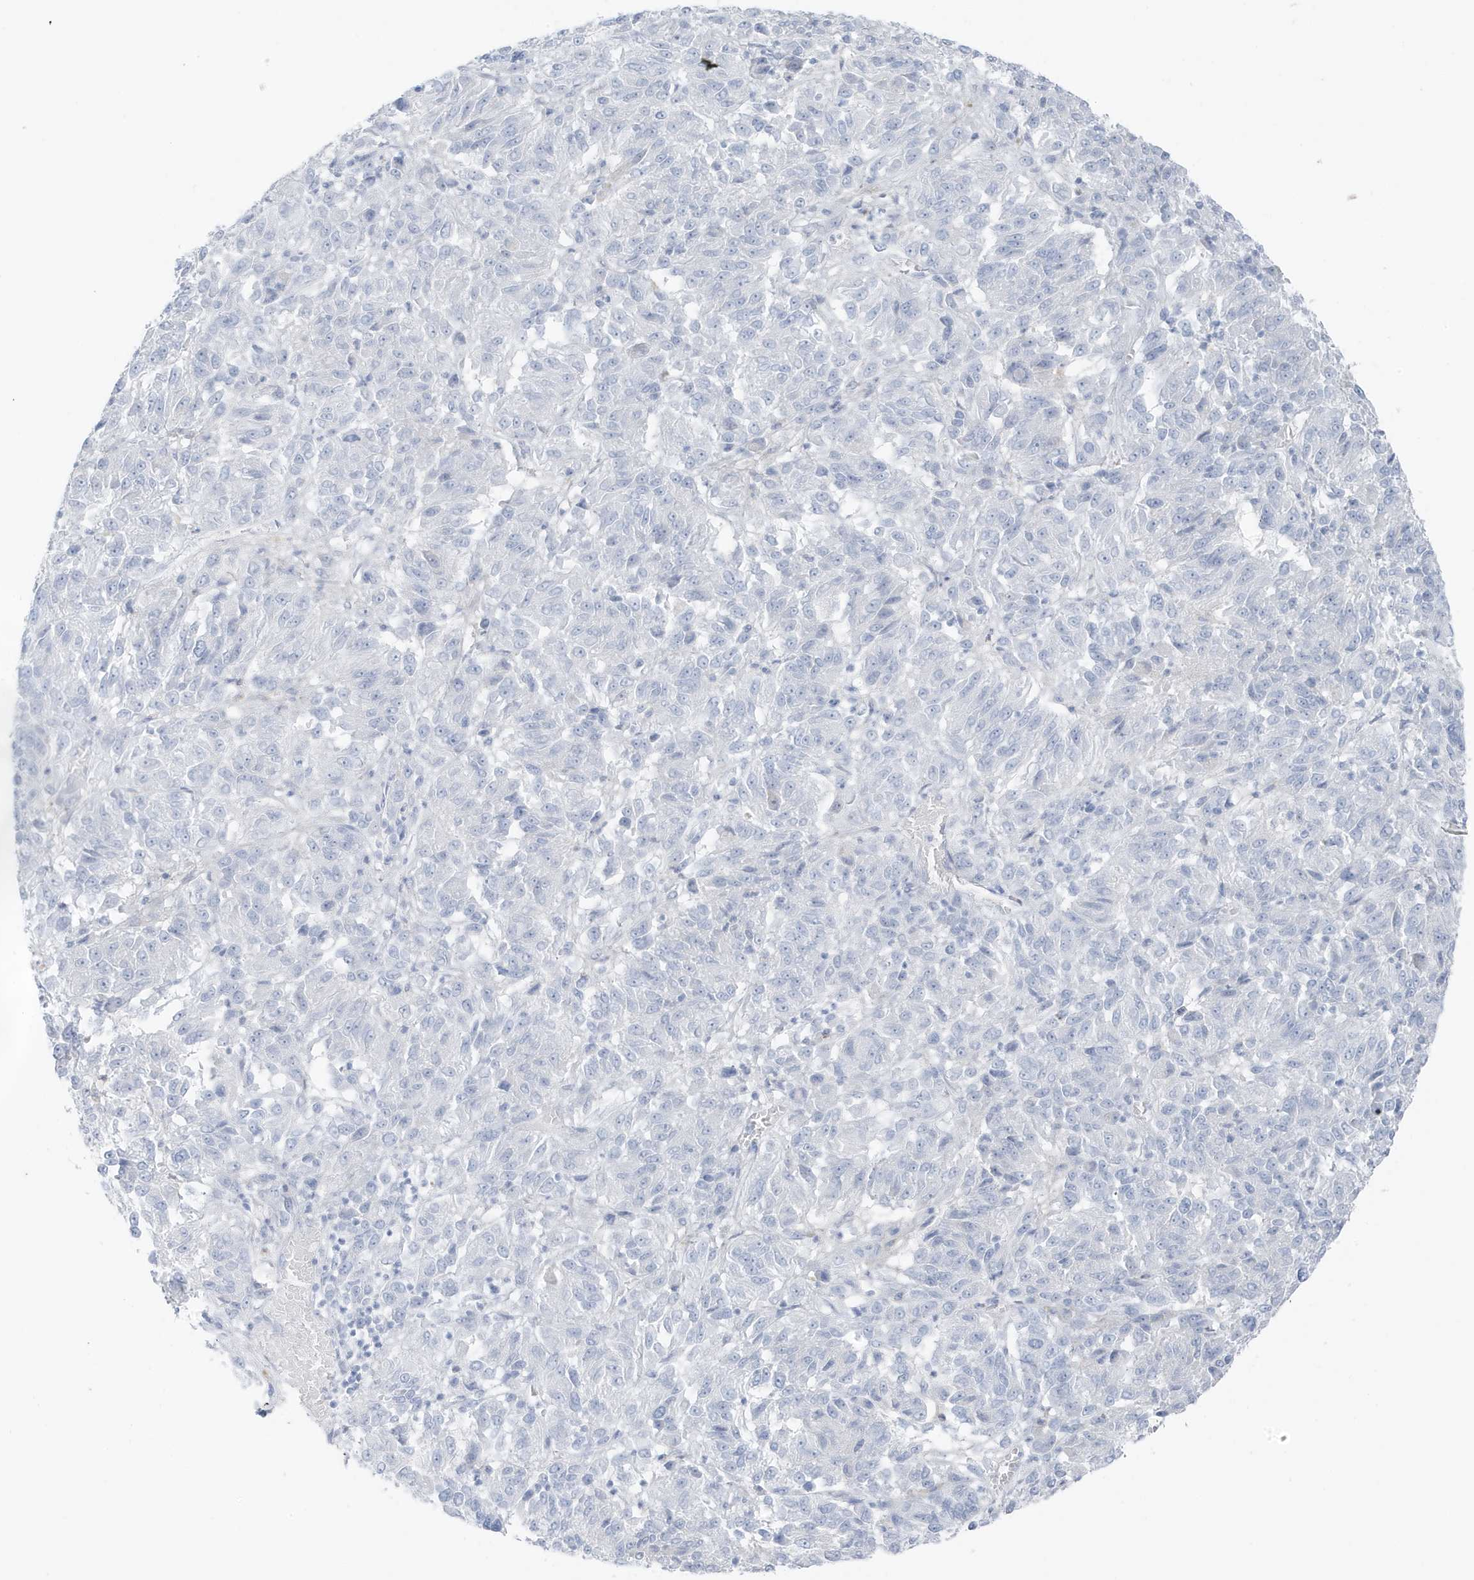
{"staining": {"intensity": "negative", "quantity": "none", "location": "none"}, "tissue": "melanoma", "cell_type": "Tumor cells", "image_type": "cancer", "snomed": [{"axis": "morphology", "description": "Malignant melanoma, Metastatic site"}, {"axis": "topography", "description": "Lung"}], "caption": "IHC image of neoplastic tissue: melanoma stained with DAB displays no significant protein positivity in tumor cells.", "gene": "ZFP64", "patient": {"sex": "male", "age": 64}}